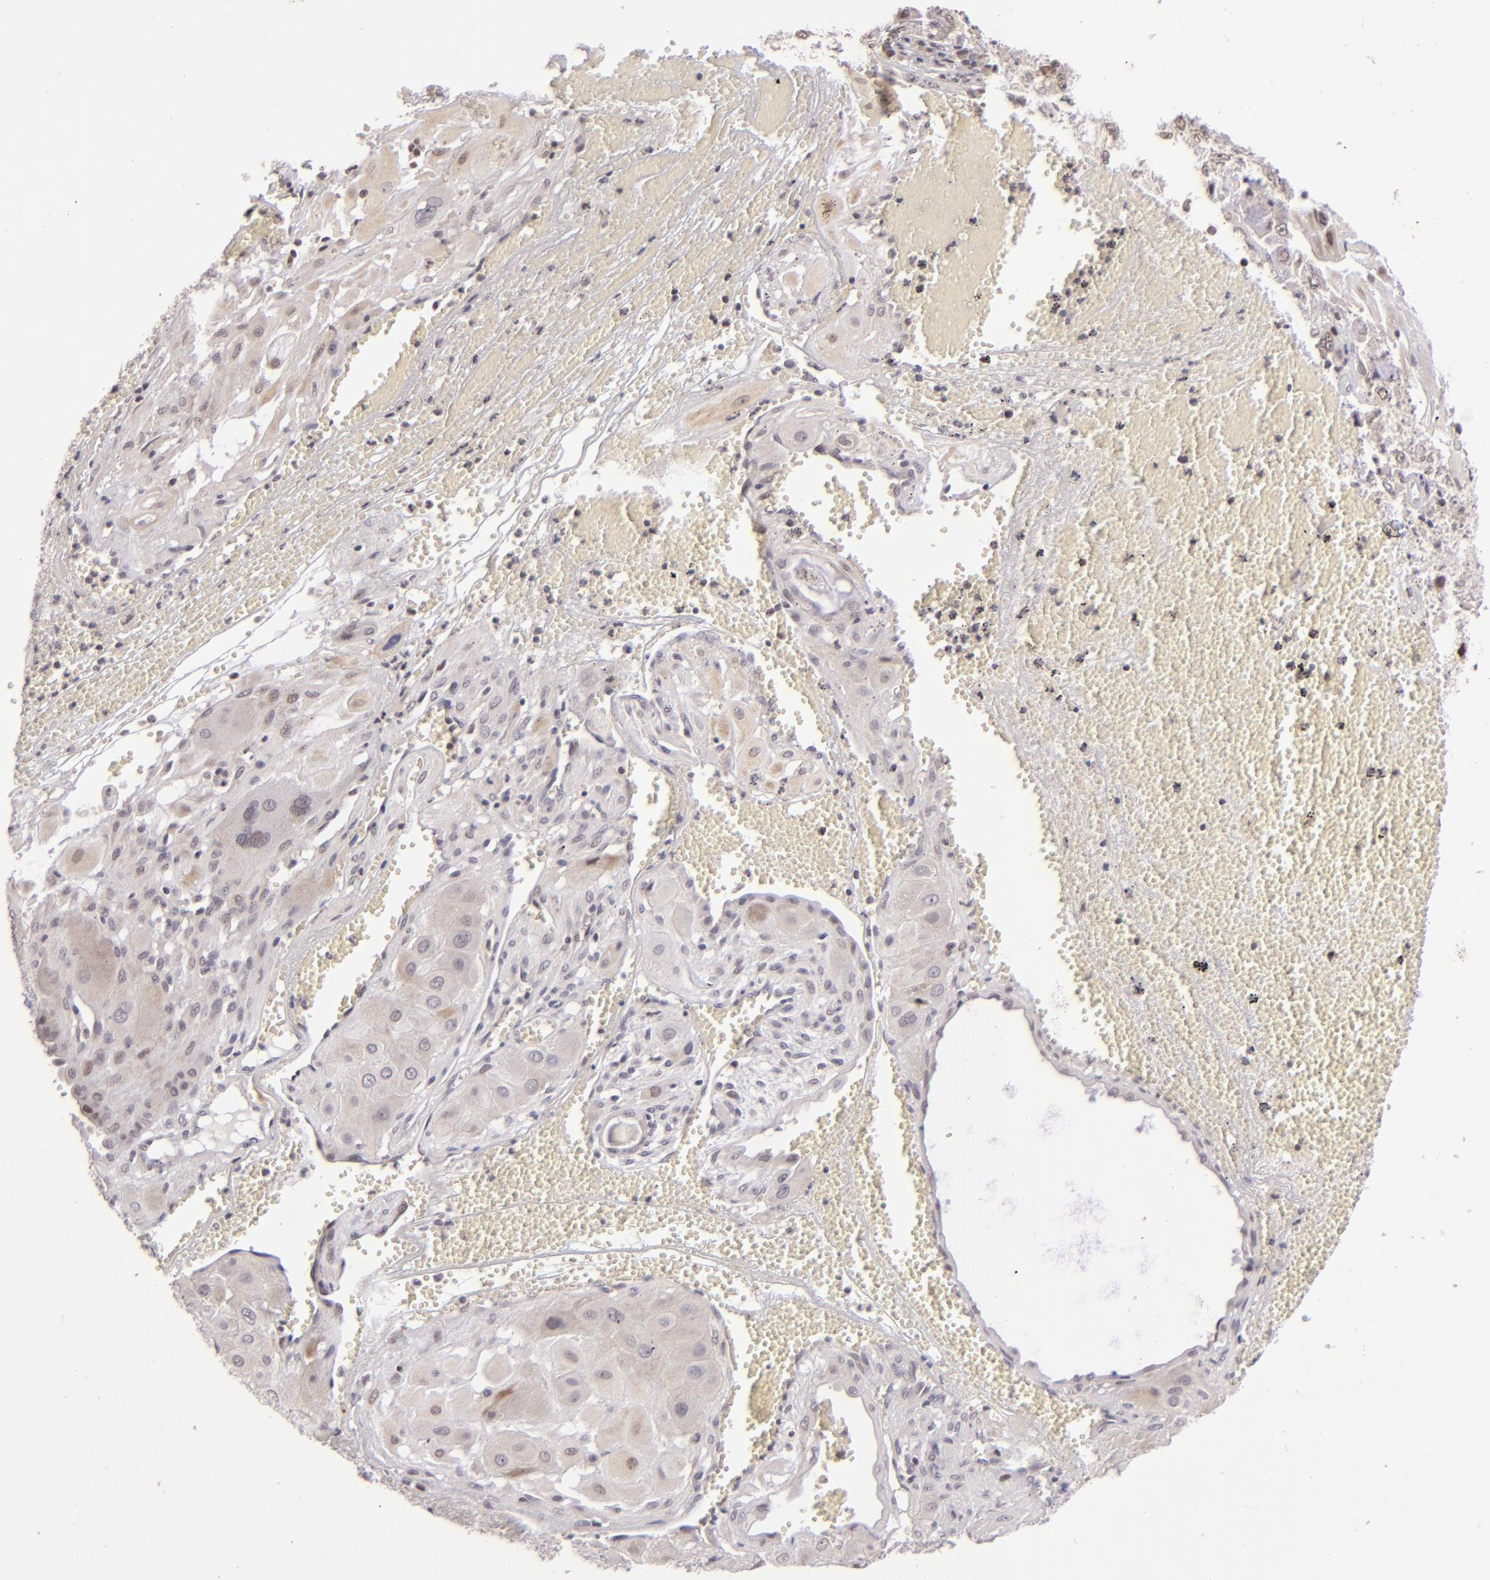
{"staining": {"intensity": "weak", "quantity": "<25%", "location": "cytoplasmic/membranous"}, "tissue": "cervical cancer", "cell_type": "Tumor cells", "image_type": "cancer", "snomed": [{"axis": "morphology", "description": "Squamous cell carcinoma, NOS"}, {"axis": "topography", "description": "Cervix"}], "caption": "DAB immunohistochemical staining of squamous cell carcinoma (cervical) reveals no significant expression in tumor cells.", "gene": "RARB", "patient": {"sex": "female", "age": 34}}